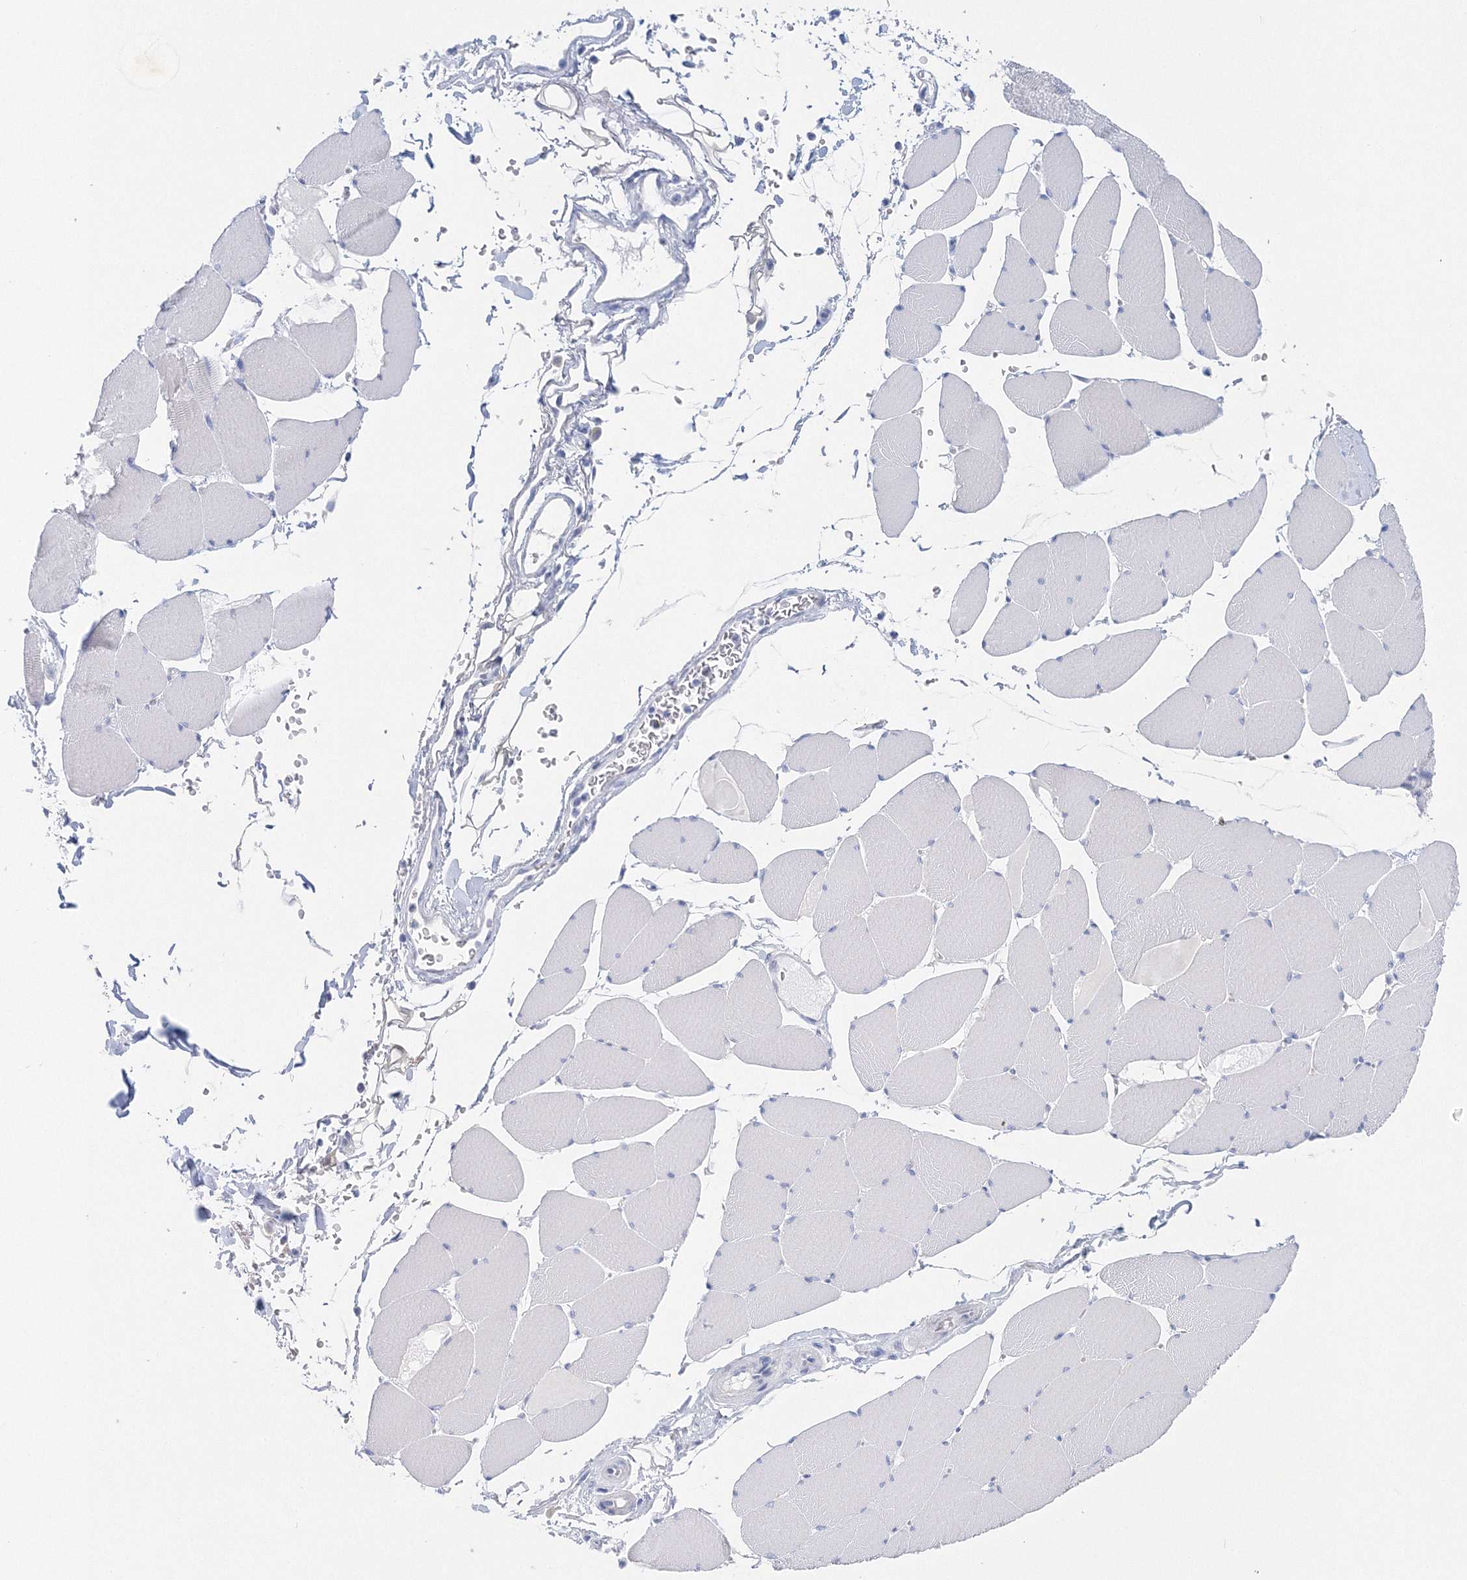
{"staining": {"intensity": "negative", "quantity": "none", "location": "none"}, "tissue": "skeletal muscle", "cell_type": "Myocytes", "image_type": "normal", "snomed": [{"axis": "morphology", "description": "Normal tissue, NOS"}, {"axis": "topography", "description": "Skeletal muscle"}, {"axis": "topography", "description": "Head-Neck"}], "caption": "Human skeletal muscle stained for a protein using immunohistochemistry (IHC) reveals no staining in myocytes.", "gene": "HMGCS1", "patient": {"sex": "male", "age": 66}}